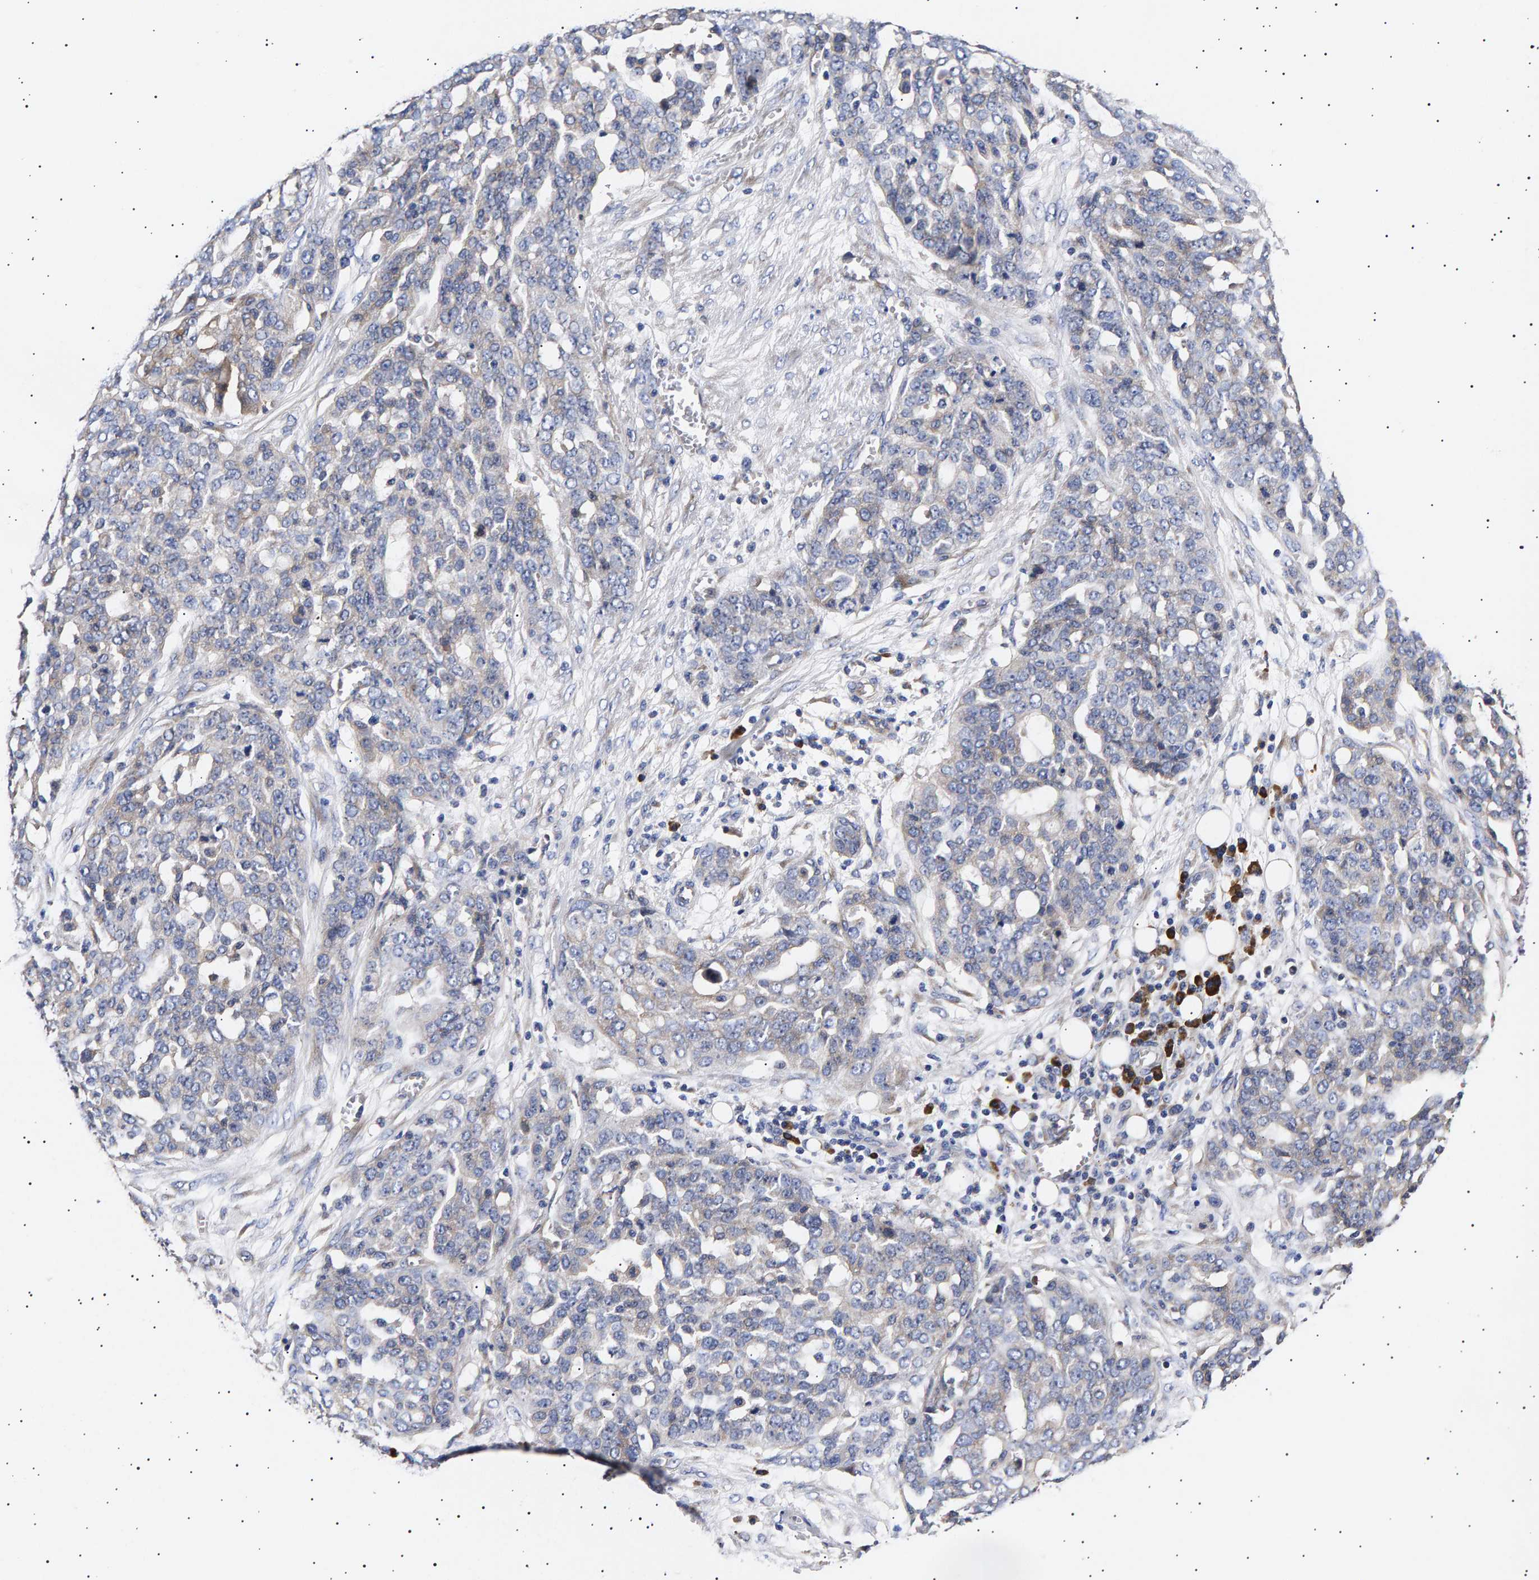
{"staining": {"intensity": "negative", "quantity": "none", "location": "none"}, "tissue": "ovarian cancer", "cell_type": "Tumor cells", "image_type": "cancer", "snomed": [{"axis": "morphology", "description": "Cystadenocarcinoma, serous, NOS"}, {"axis": "topography", "description": "Soft tissue"}, {"axis": "topography", "description": "Ovary"}], "caption": "This is a photomicrograph of immunohistochemistry staining of ovarian cancer, which shows no expression in tumor cells. The staining was performed using DAB (3,3'-diaminobenzidine) to visualize the protein expression in brown, while the nuclei were stained in blue with hematoxylin (Magnification: 20x).", "gene": "ANKRD40", "patient": {"sex": "female", "age": 57}}